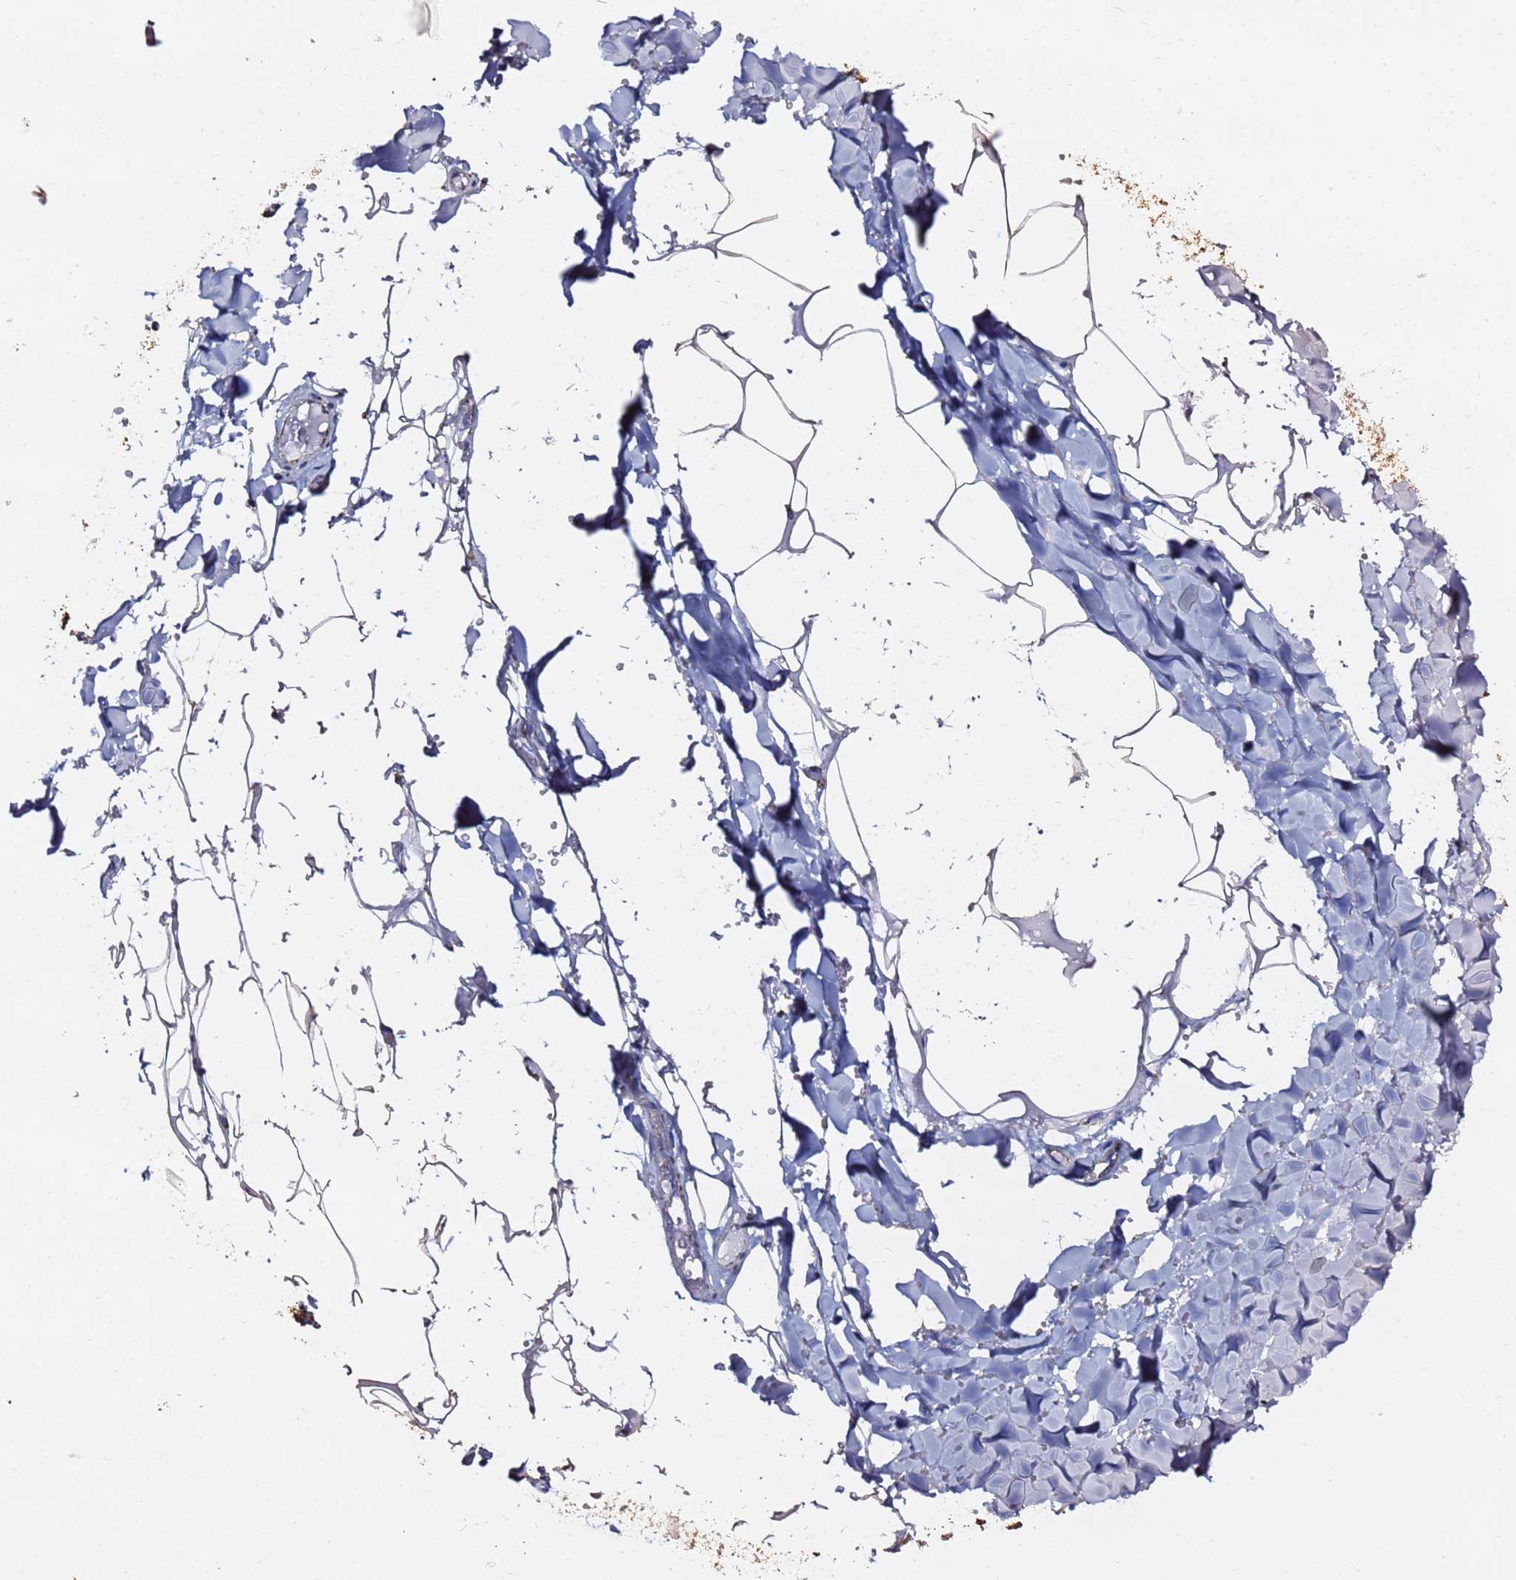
{"staining": {"intensity": "moderate", "quantity": "<25%", "location": "cytoplasmic/membranous"}, "tissue": "adipose tissue", "cell_type": "Adipocytes", "image_type": "normal", "snomed": [{"axis": "morphology", "description": "Normal tissue, NOS"}, {"axis": "topography", "description": "Salivary gland"}, {"axis": "topography", "description": "Peripheral nerve tissue"}], "caption": "Immunohistochemistry (IHC) of unremarkable human adipose tissue reveals low levels of moderate cytoplasmic/membranous positivity in about <25% of adipocytes.", "gene": "PHB2", "patient": {"sex": "male", "age": 38}}